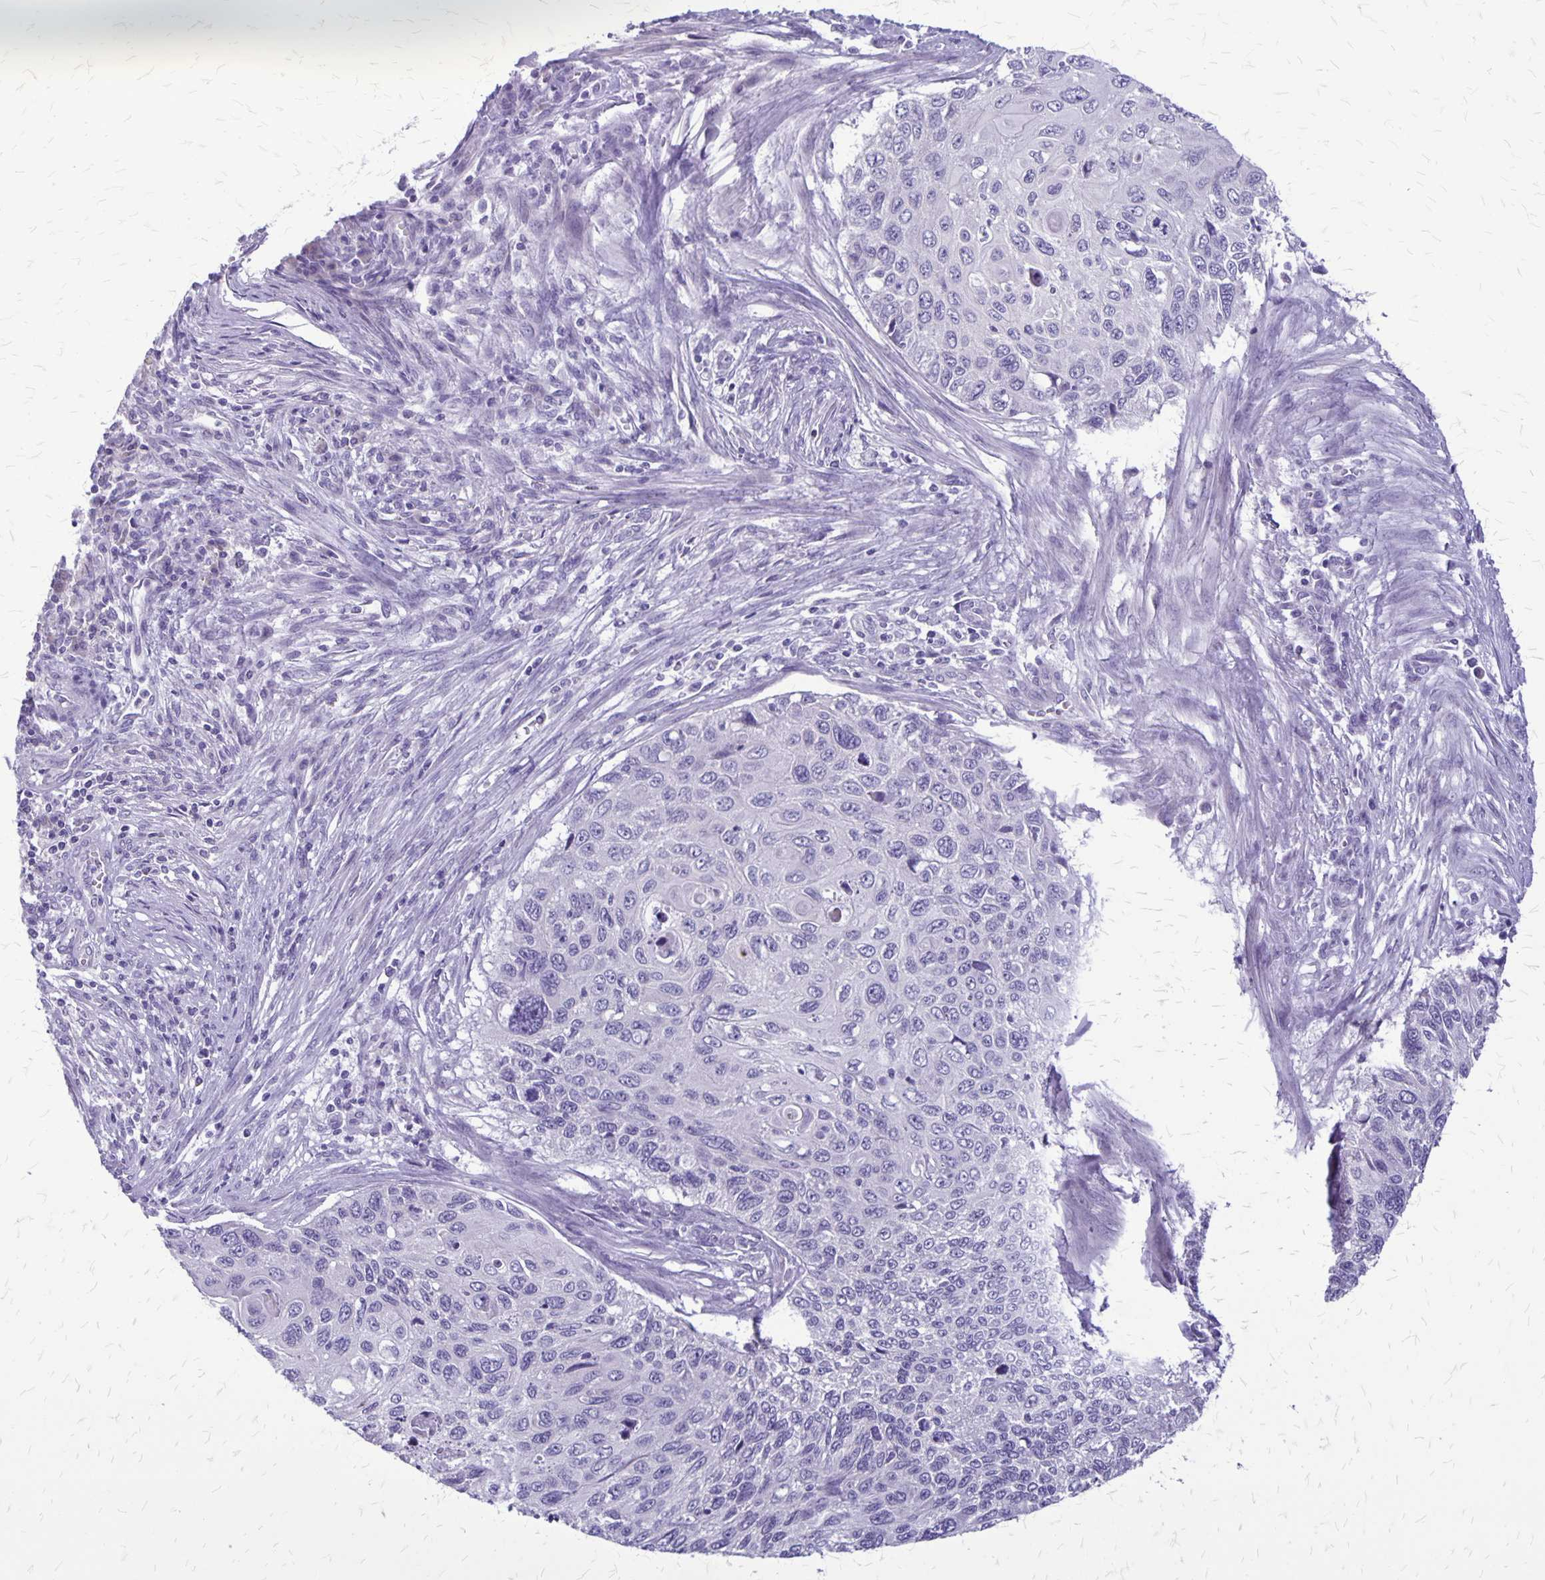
{"staining": {"intensity": "negative", "quantity": "none", "location": "none"}, "tissue": "cervical cancer", "cell_type": "Tumor cells", "image_type": "cancer", "snomed": [{"axis": "morphology", "description": "Squamous cell carcinoma, NOS"}, {"axis": "topography", "description": "Cervix"}], "caption": "Image shows no protein expression in tumor cells of cervical squamous cell carcinoma tissue. Brightfield microscopy of immunohistochemistry stained with DAB (3,3'-diaminobenzidine) (brown) and hematoxylin (blue), captured at high magnification.", "gene": "PLXNB3", "patient": {"sex": "female", "age": 70}}